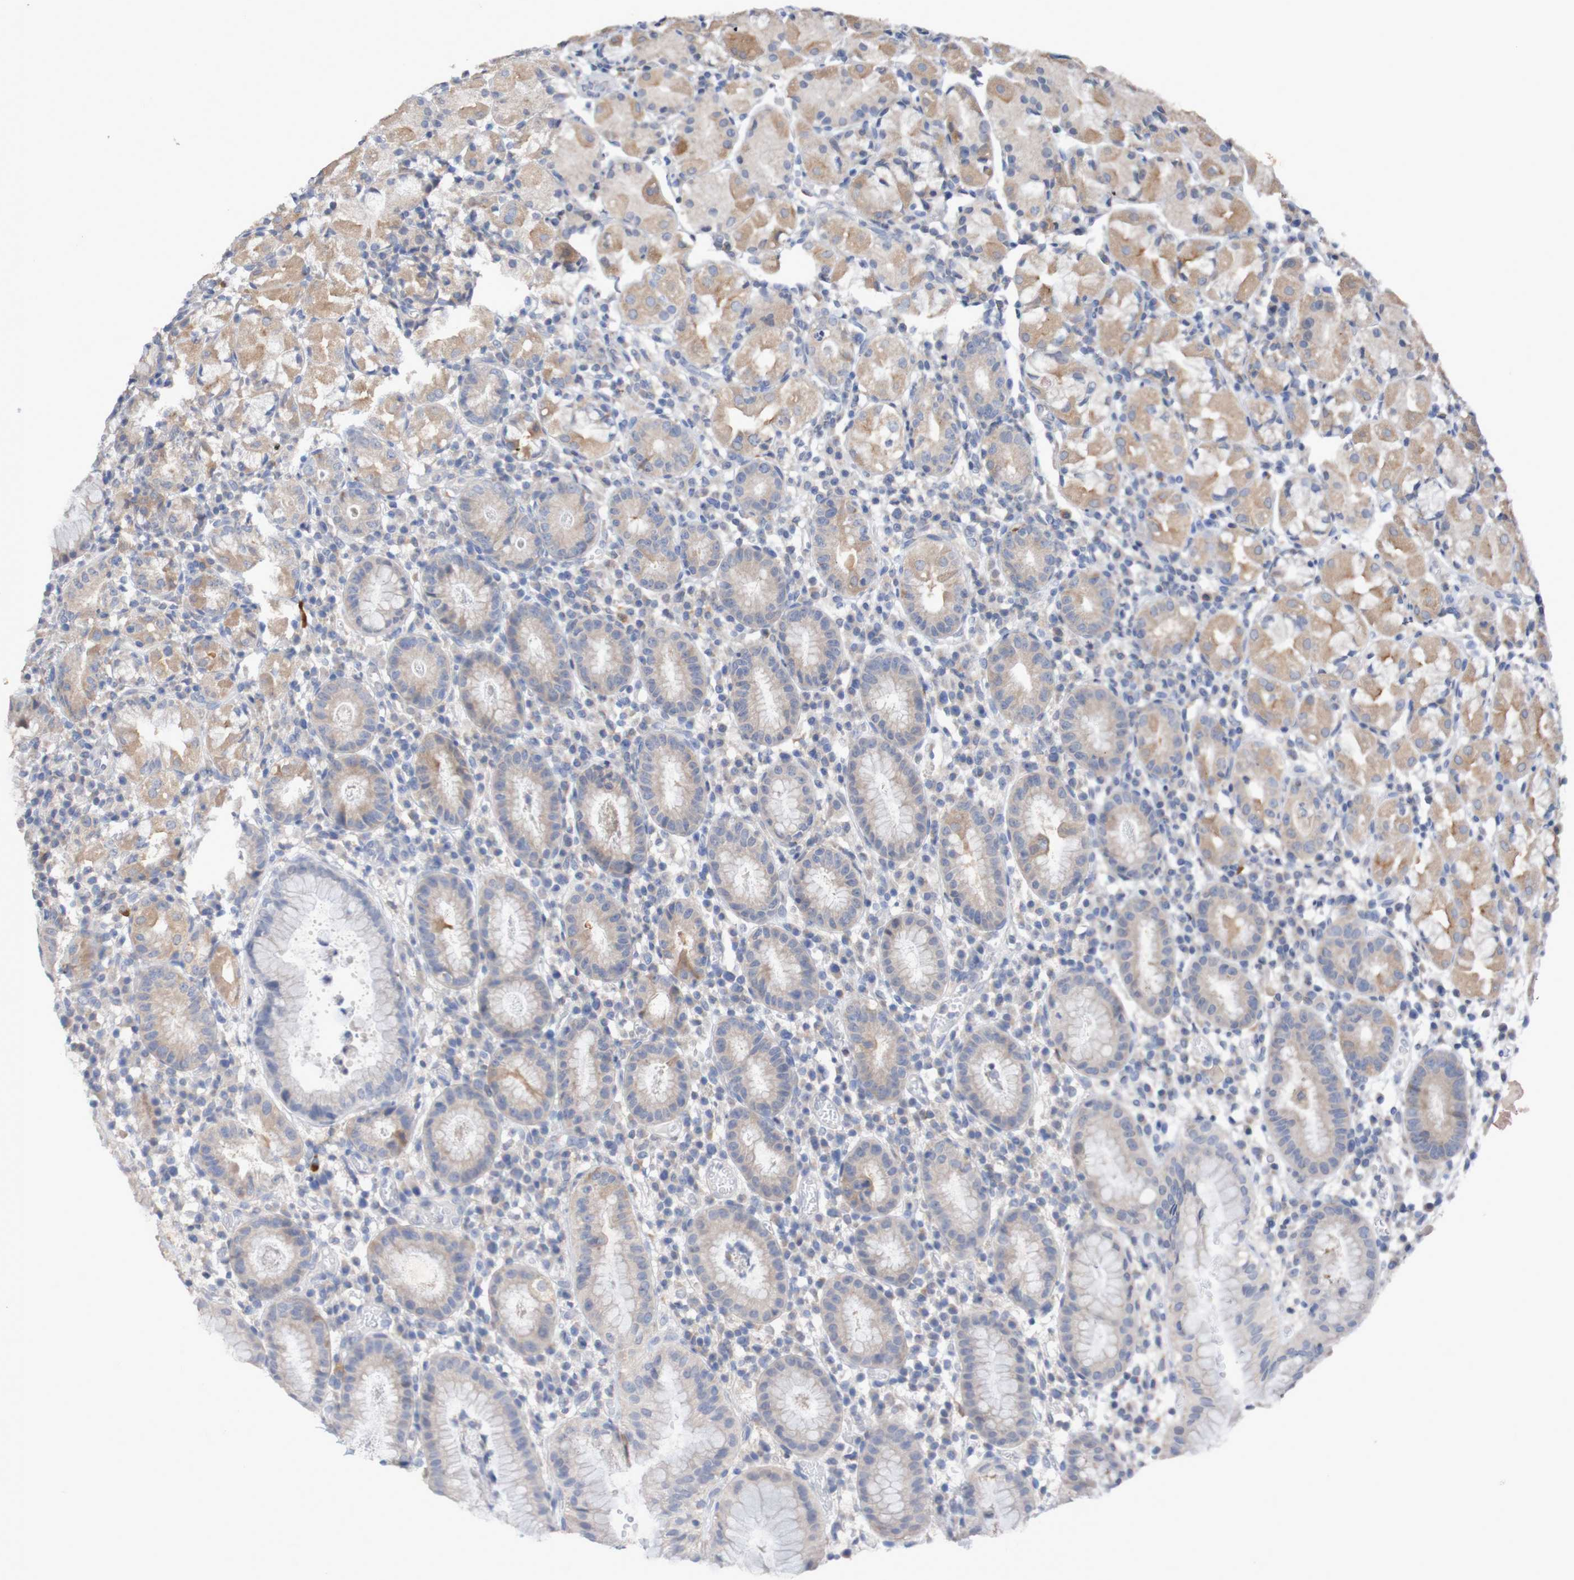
{"staining": {"intensity": "moderate", "quantity": "25%-75%", "location": "cytoplasmic/membranous"}, "tissue": "stomach", "cell_type": "Glandular cells", "image_type": "normal", "snomed": [{"axis": "morphology", "description": "Normal tissue, NOS"}, {"axis": "topography", "description": "Stomach"}, {"axis": "topography", "description": "Stomach, lower"}], "caption": "Human stomach stained with a brown dye displays moderate cytoplasmic/membranous positive expression in about 25%-75% of glandular cells.", "gene": "C3orf18", "patient": {"sex": "female", "age": 75}}